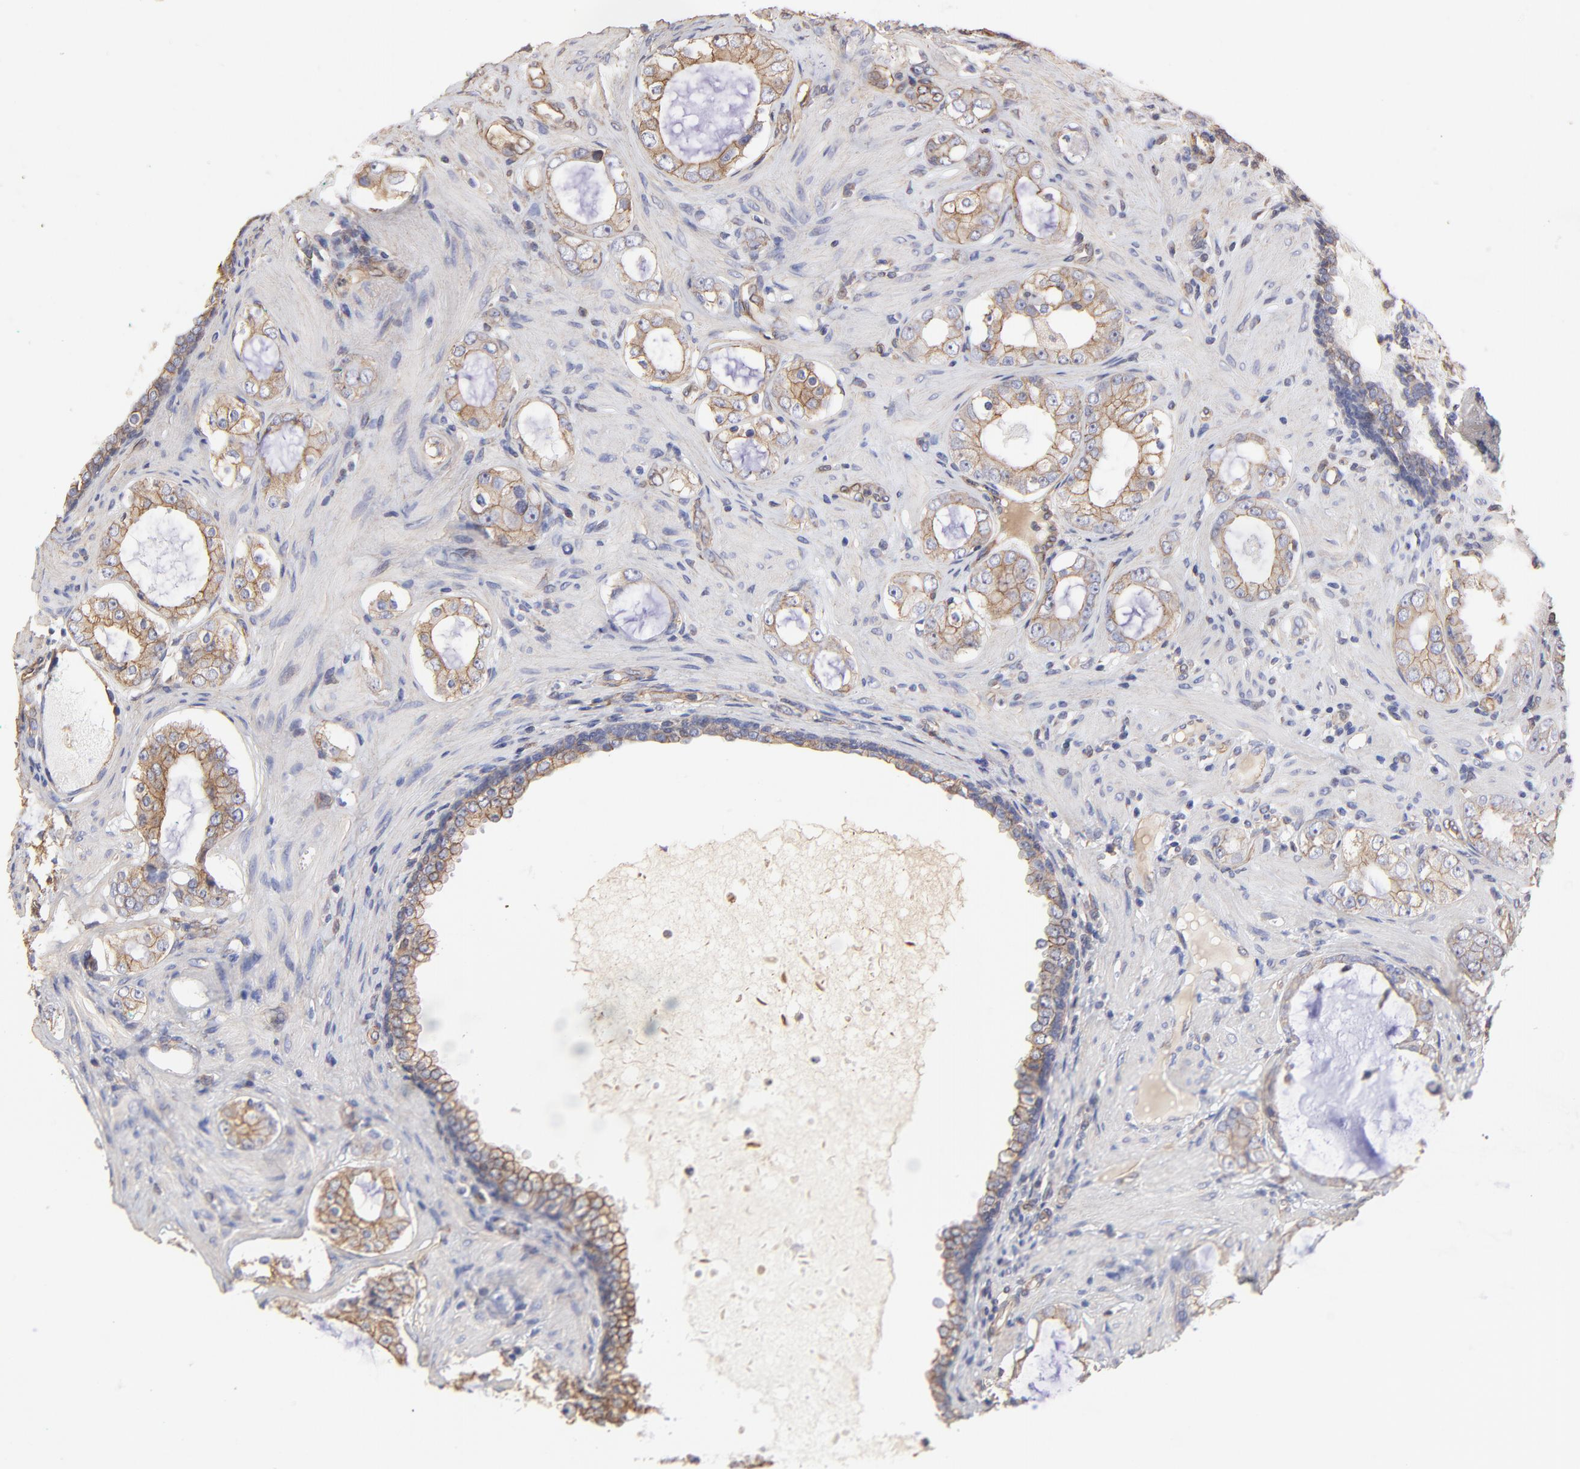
{"staining": {"intensity": "moderate", "quantity": ">75%", "location": "cytoplasmic/membranous"}, "tissue": "prostate cancer", "cell_type": "Tumor cells", "image_type": "cancer", "snomed": [{"axis": "morphology", "description": "Adenocarcinoma, Medium grade"}, {"axis": "topography", "description": "Prostate"}], "caption": "A micrograph of human adenocarcinoma (medium-grade) (prostate) stained for a protein reveals moderate cytoplasmic/membranous brown staining in tumor cells. The staining was performed using DAB (3,3'-diaminobenzidine), with brown indicating positive protein expression. Nuclei are stained blue with hematoxylin.", "gene": "LRCH2", "patient": {"sex": "male", "age": 73}}